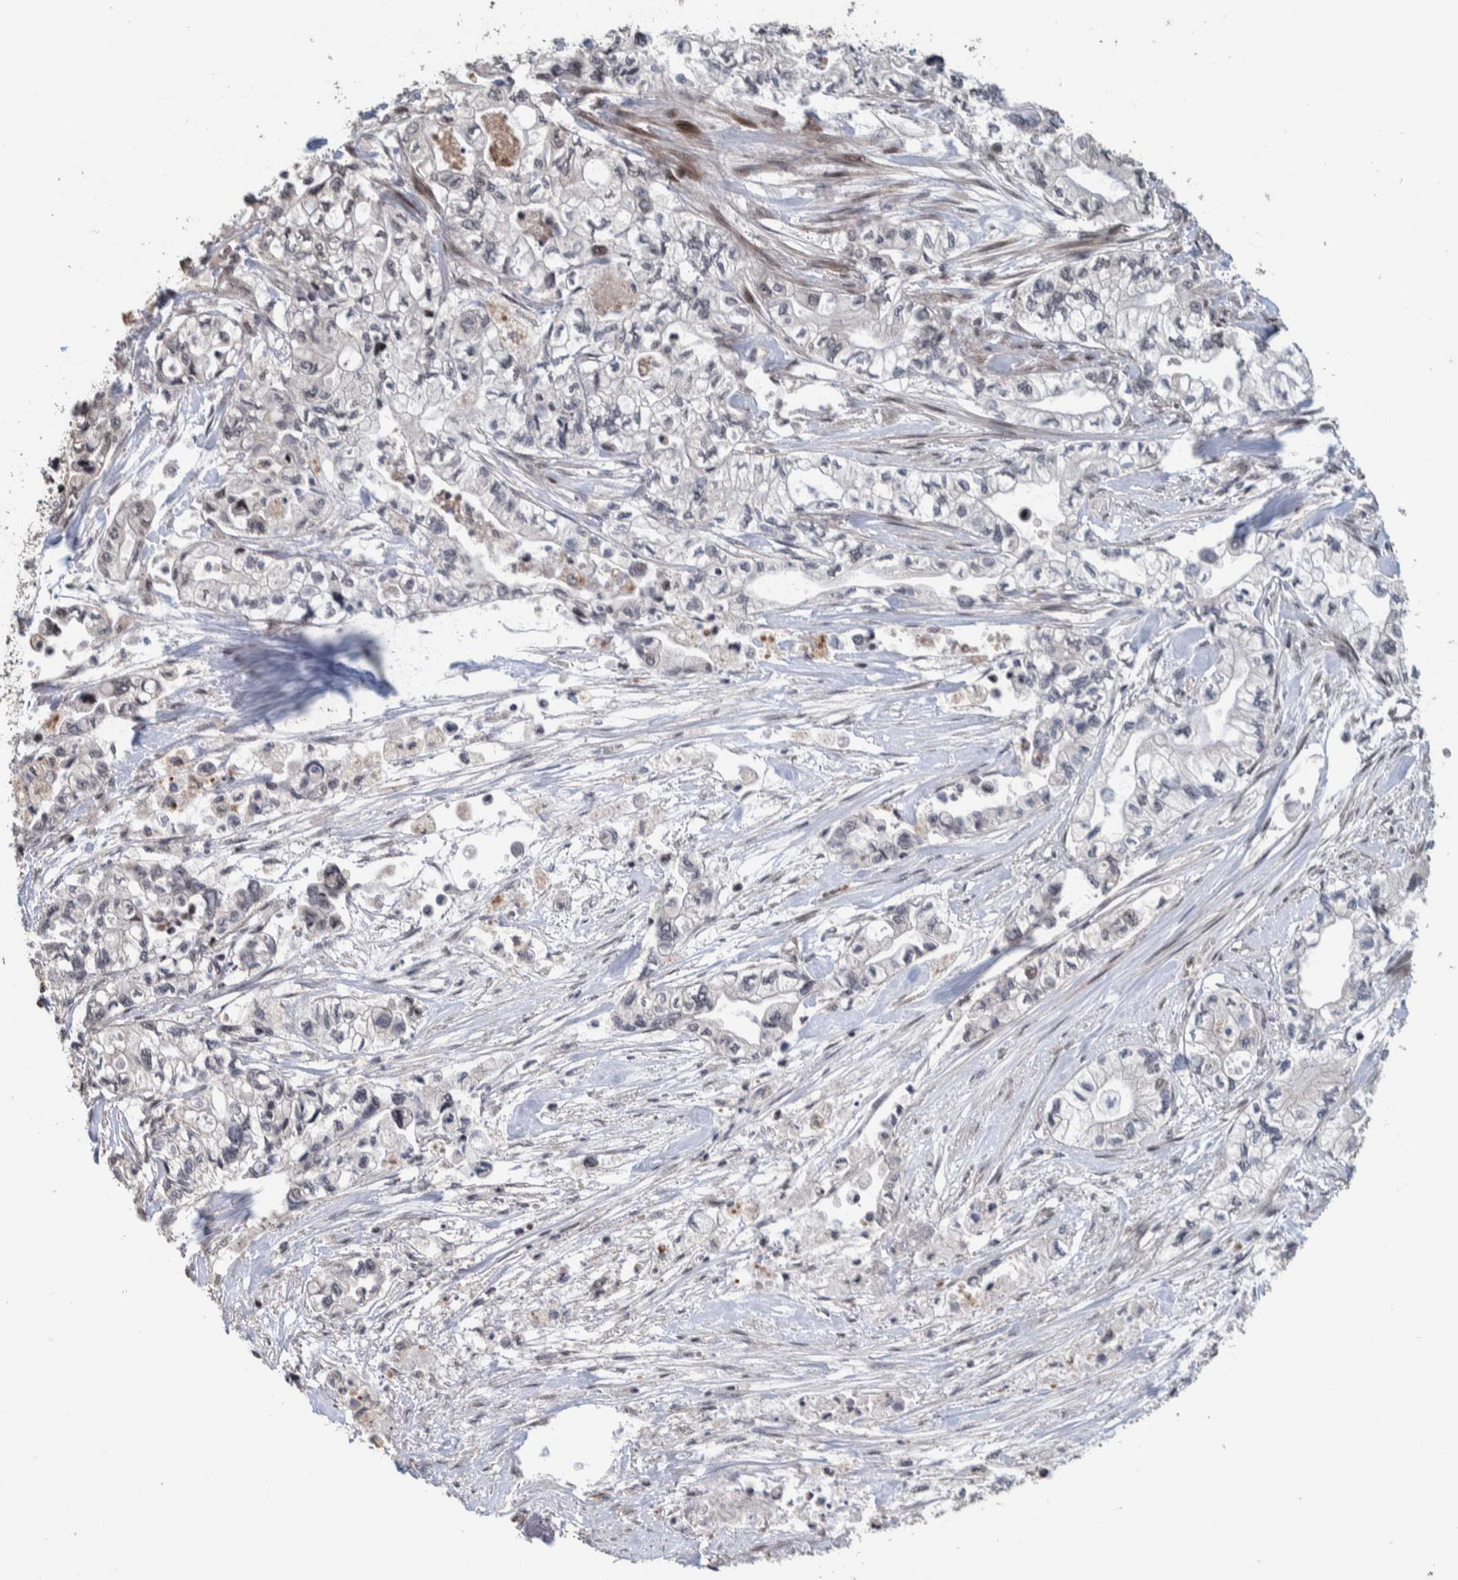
{"staining": {"intensity": "weak", "quantity": "<25%", "location": "nuclear"}, "tissue": "pancreatic cancer", "cell_type": "Tumor cells", "image_type": "cancer", "snomed": [{"axis": "morphology", "description": "Adenocarcinoma, NOS"}, {"axis": "topography", "description": "Pancreas"}], "caption": "This is an IHC histopathology image of pancreatic cancer (adenocarcinoma). There is no staining in tumor cells.", "gene": "CHD4", "patient": {"sex": "male", "age": 79}}